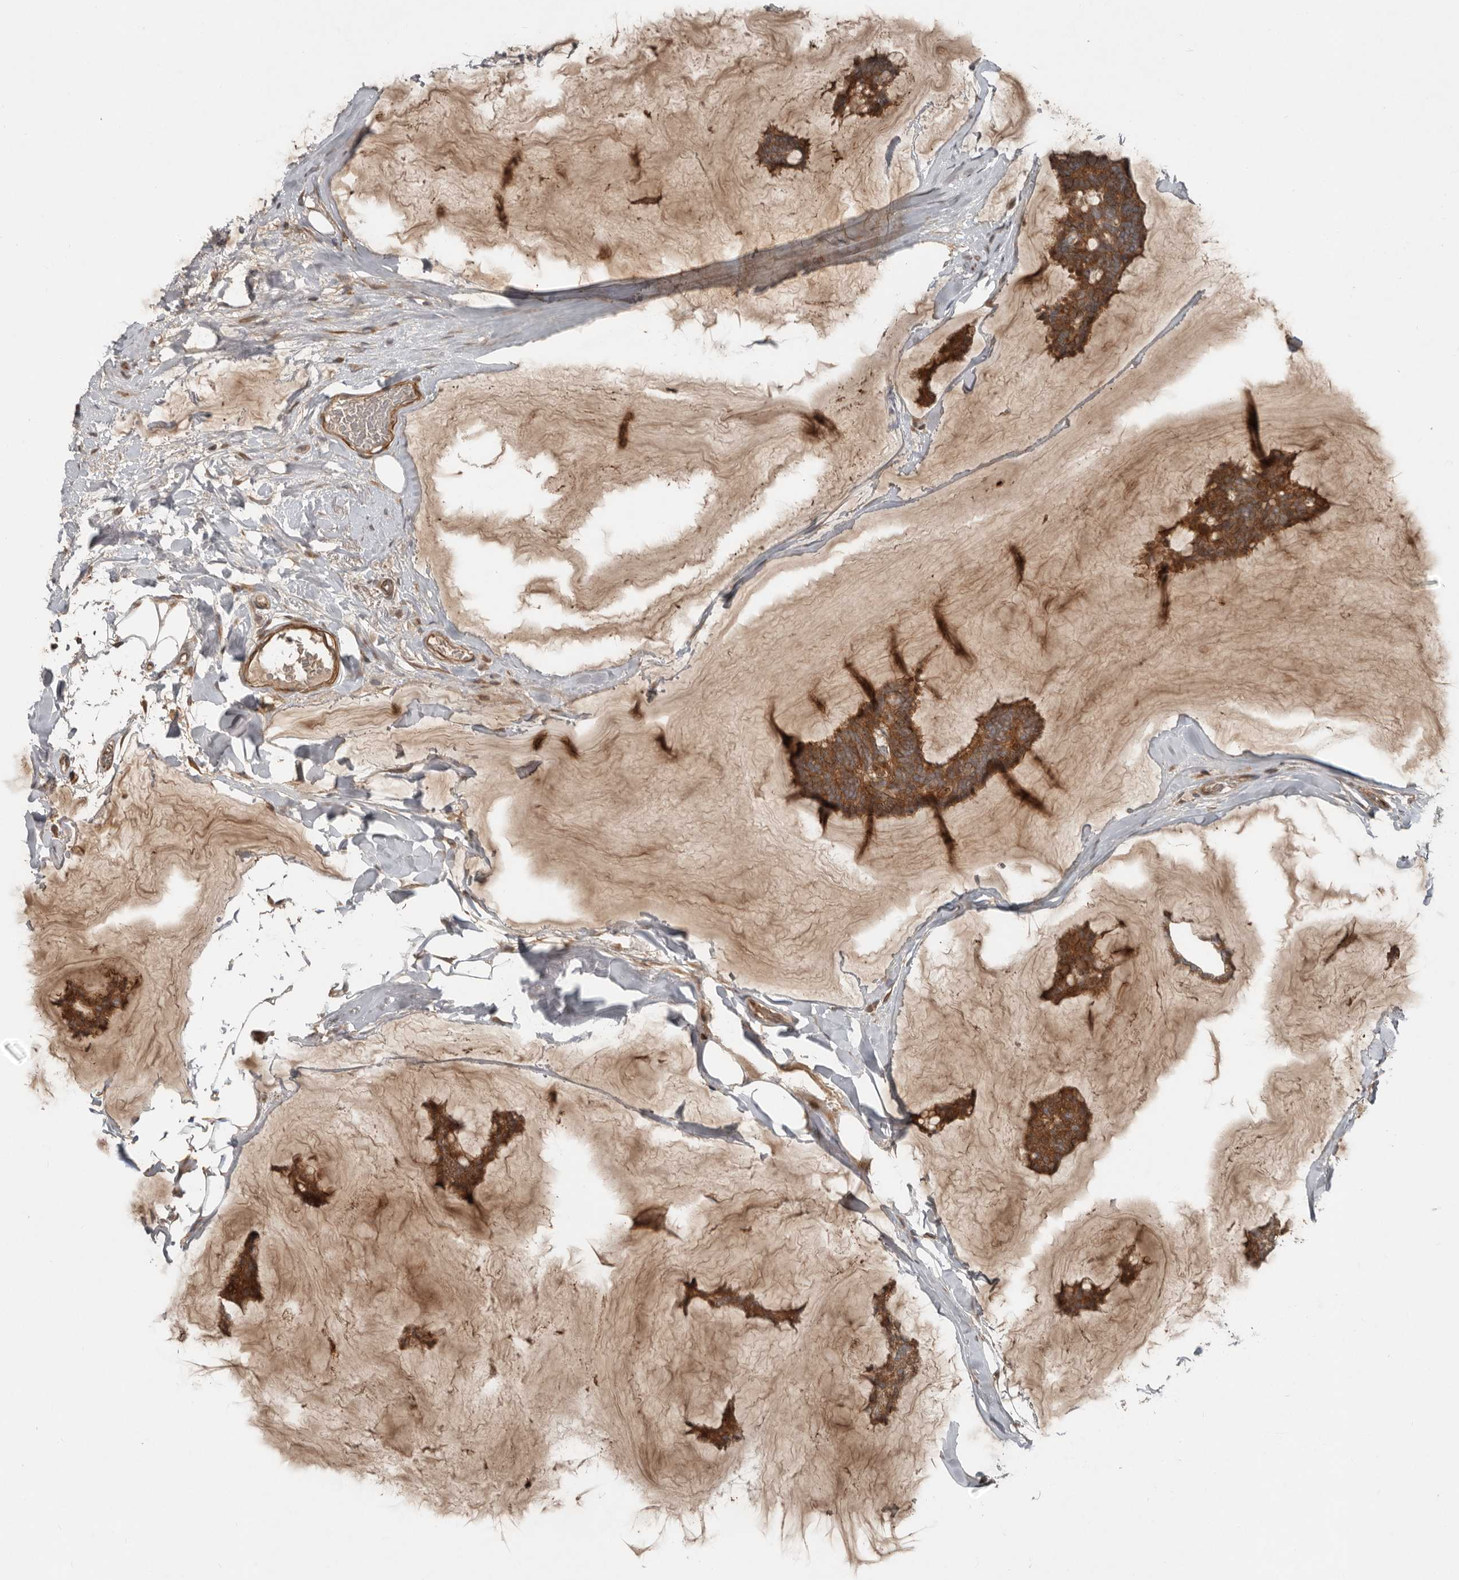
{"staining": {"intensity": "moderate", "quantity": ">75%", "location": "cytoplasmic/membranous"}, "tissue": "breast cancer", "cell_type": "Tumor cells", "image_type": "cancer", "snomed": [{"axis": "morphology", "description": "Duct carcinoma"}, {"axis": "topography", "description": "Breast"}], "caption": "This is an image of IHC staining of breast invasive ductal carcinoma, which shows moderate staining in the cytoplasmic/membranous of tumor cells.", "gene": "SLC6A7", "patient": {"sex": "female", "age": 93}}